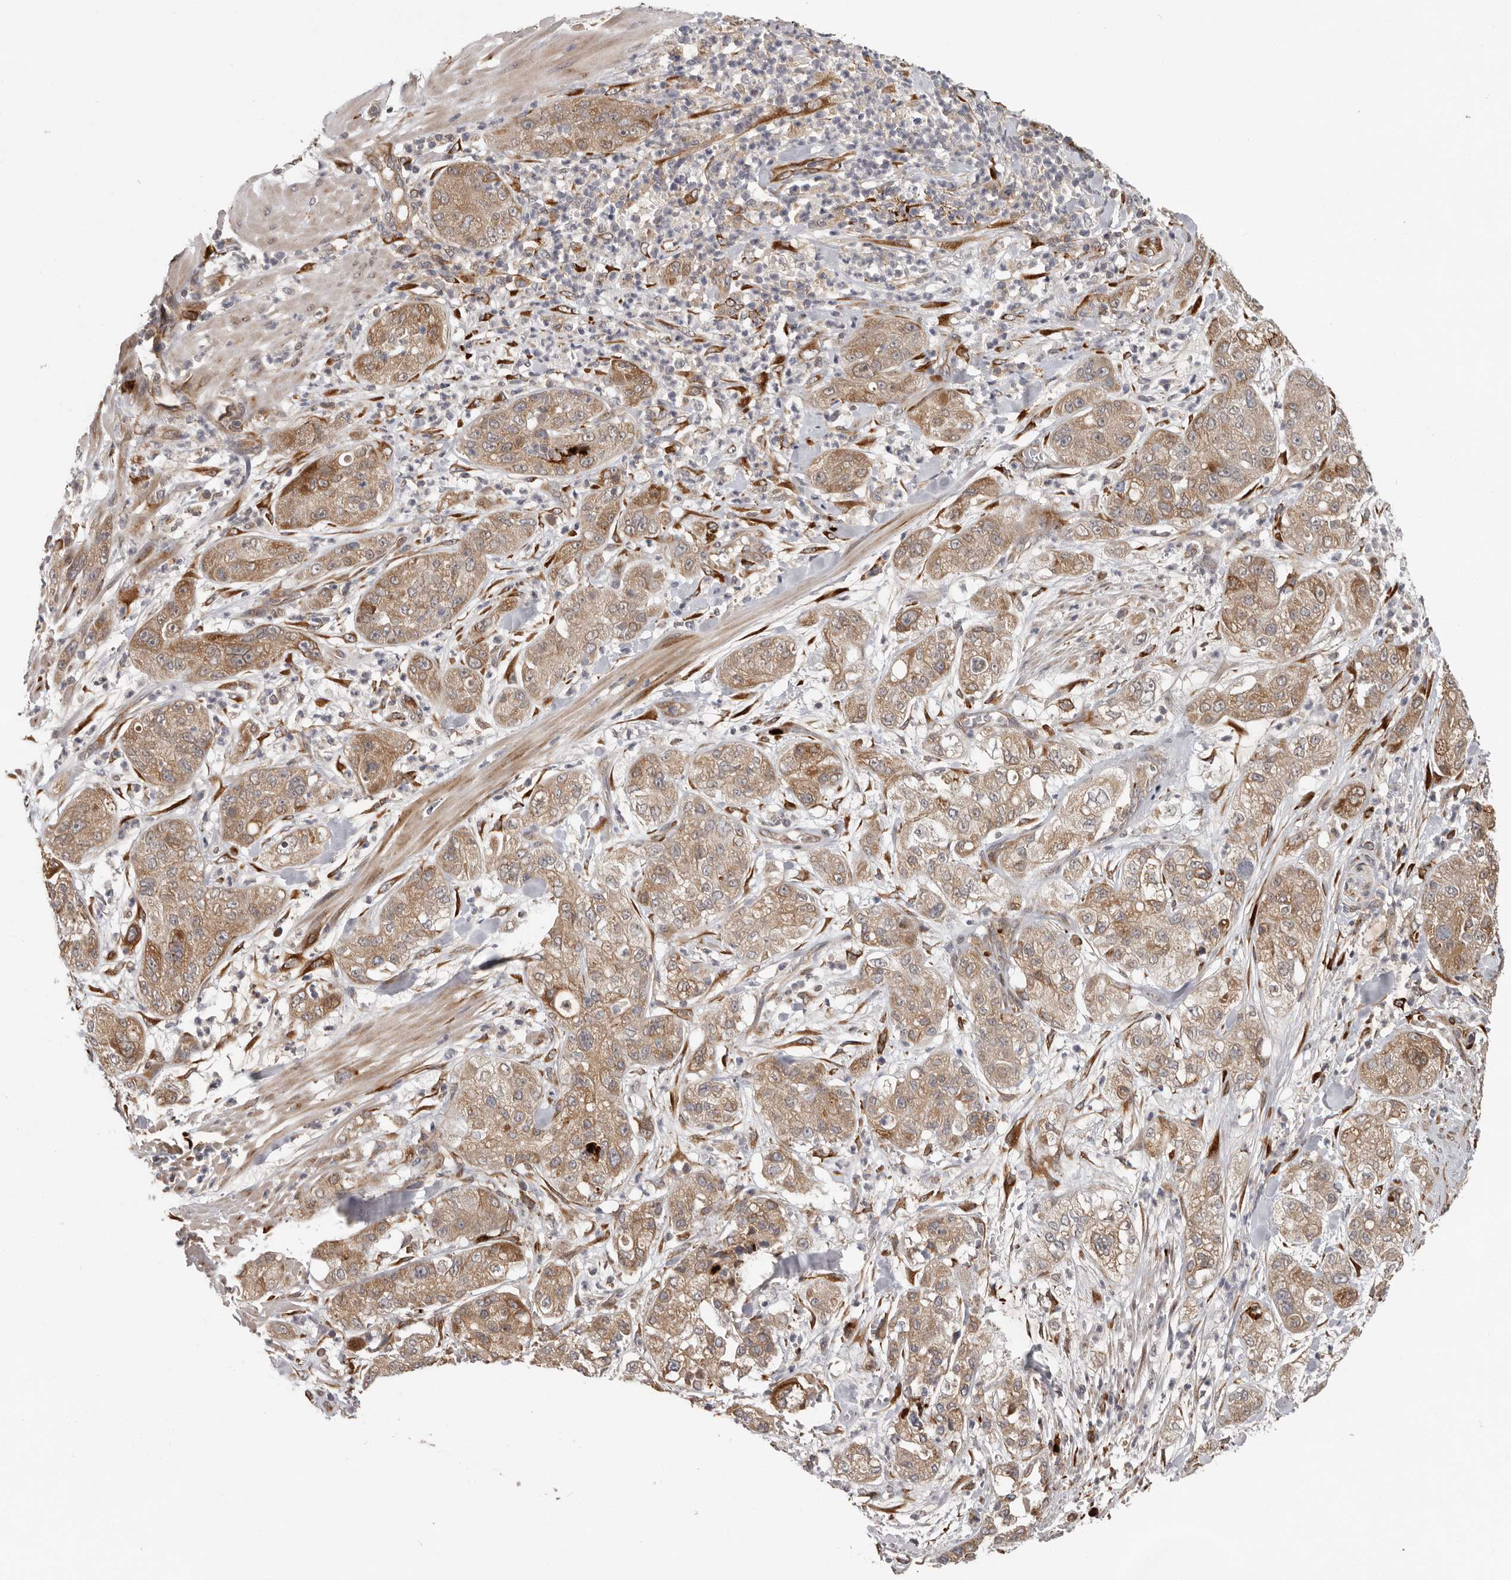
{"staining": {"intensity": "moderate", "quantity": ">75%", "location": "cytoplasmic/membranous"}, "tissue": "pancreatic cancer", "cell_type": "Tumor cells", "image_type": "cancer", "snomed": [{"axis": "morphology", "description": "Adenocarcinoma, NOS"}, {"axis": "topography", "description": "Pancreas"}], "caption": "Immunohistochemistry (IHC) of human adenocarcinoma (pancreatic) exhibits medium levels of moderate cytoplasmic/membranous expression in about >75% of tumor cells.", "gene": "MTF1", "patient": {"sex": "female", "age": 78}}